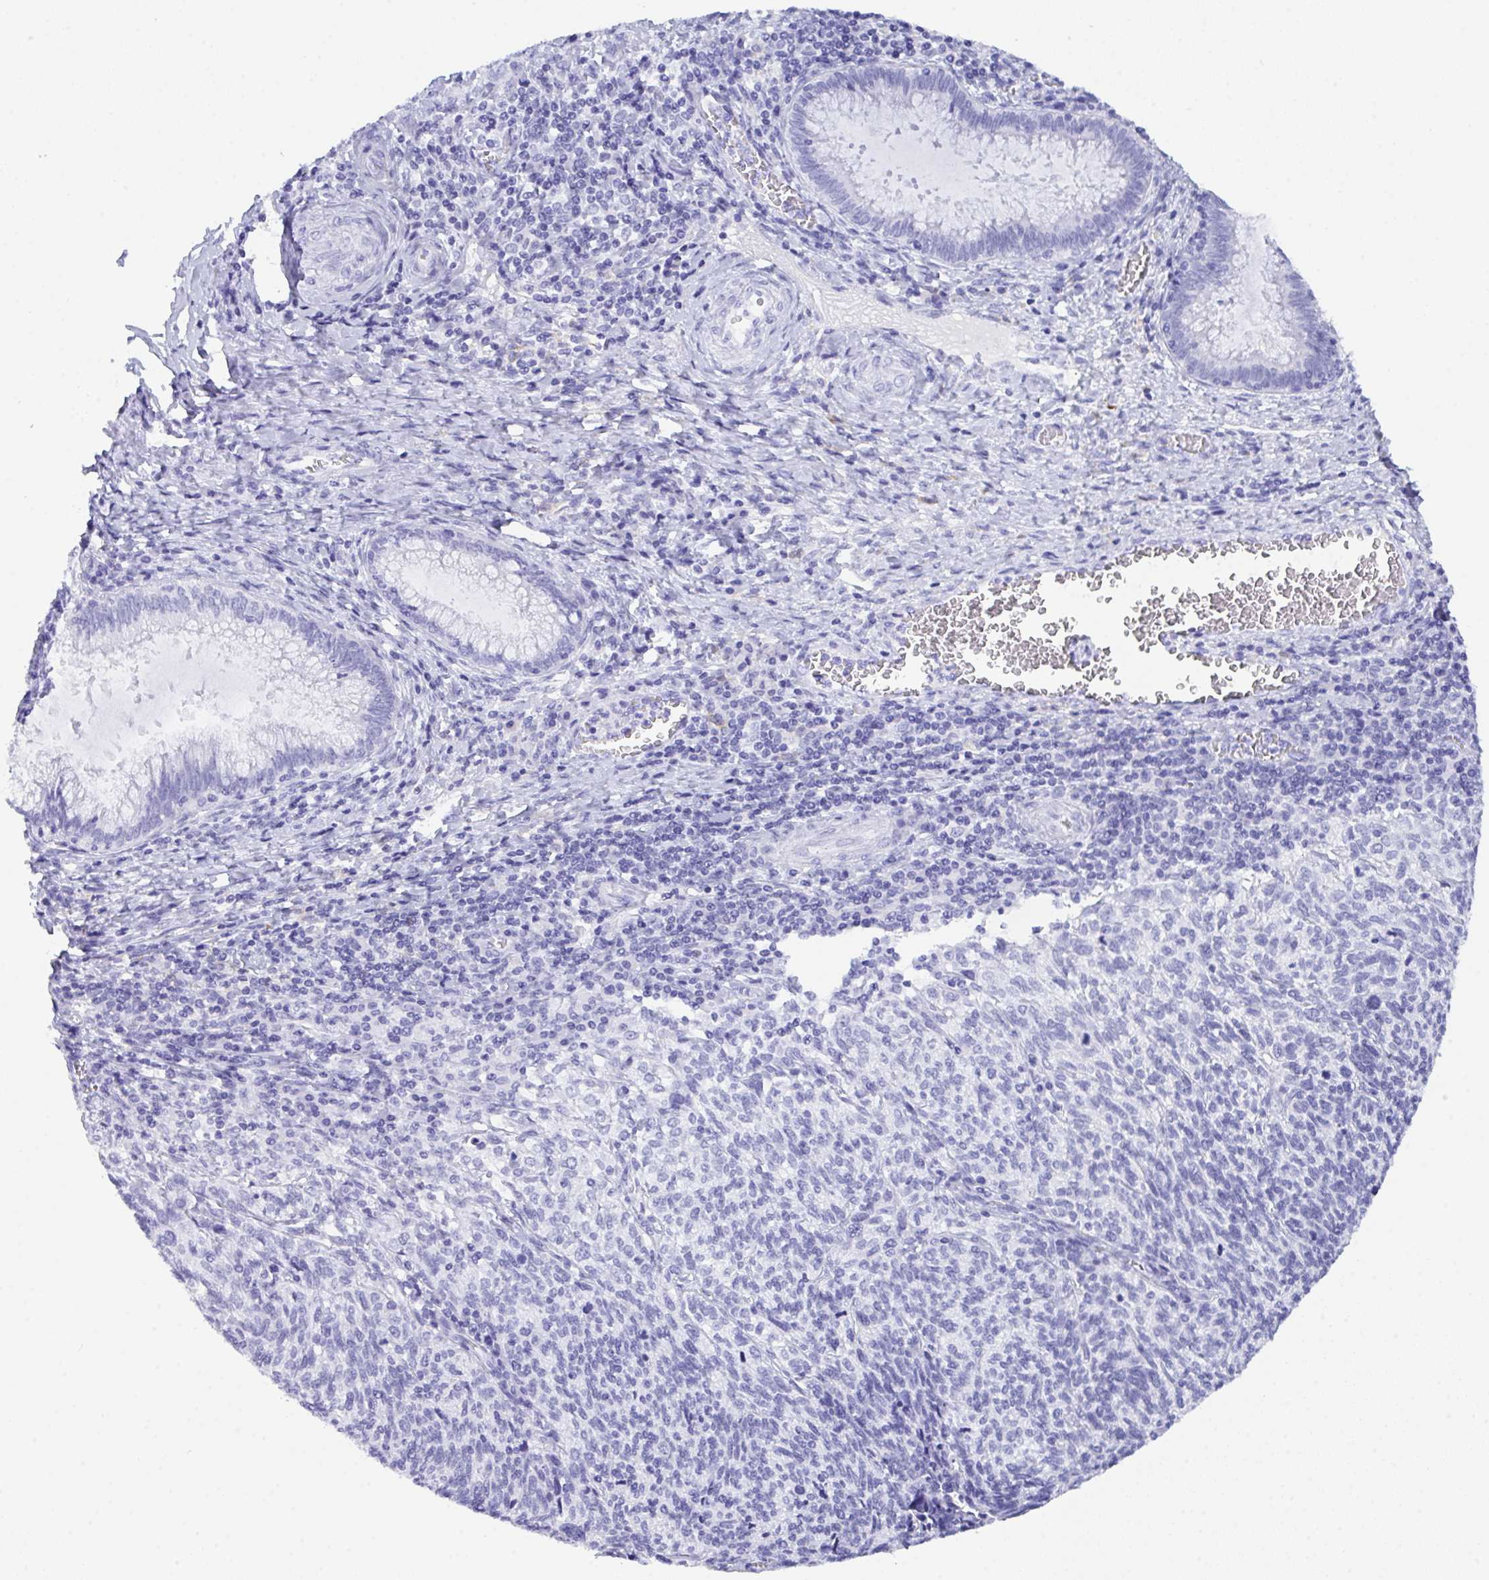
{"staining": {"intensity": "negative", "quantity": "none", "location": "none"}, "tissue": "cervical cancer", "cell_type": "Tumor cells", "image_type": "cancer", "snomed": [{"axis": "morphology", "description": "Squamous cell carcinoma, NOS"}, {"axis": "topography", "description": "Cervix"}], "caption": "This is an IHC histopathology image of human cervical cancer. There is no staining in tumor cells.", "gene": "ZNF850", "patient": {"sex": "female", "age": 45}}